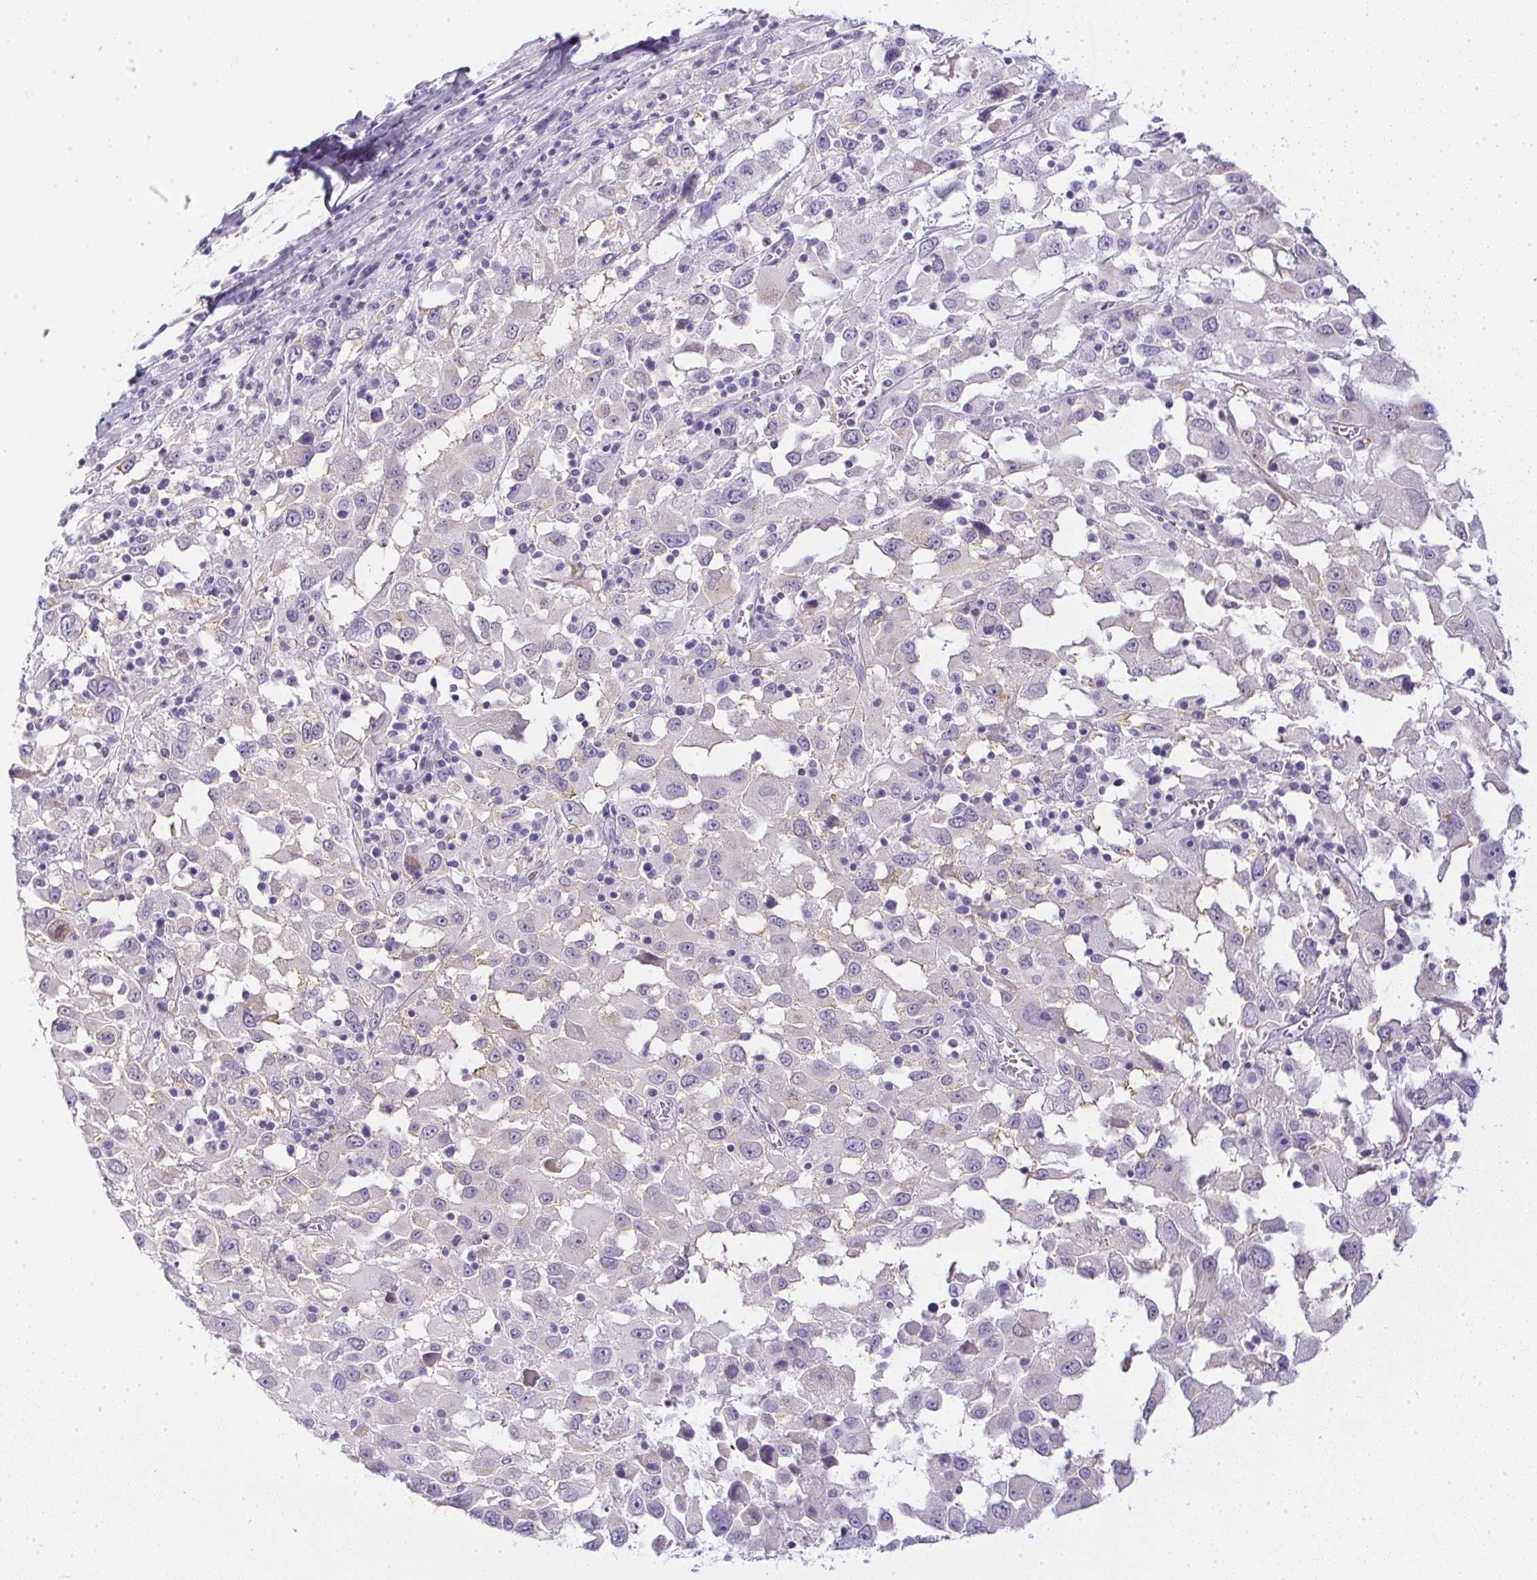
{"staining": {"intensity": "negative", "quantity": "none", "location": "none"}, "tissue": "melanoma", "cell_type": "Tumor cells", "image_type": "cancer", "snomed": [{"axis": "morphology", "description": "Malignant melanoma, Metastatic site"}, {"axis": "topography", "description": "Soft tissue"}], "caption": "This is a photomicrograph of immunohistochemistry (IHC) staining of malignant melanoma (metastatic site), which shows no staining in tumor cells.", "gene": "SLC17A7", "patient": {"sex": "male", "age": 50}}